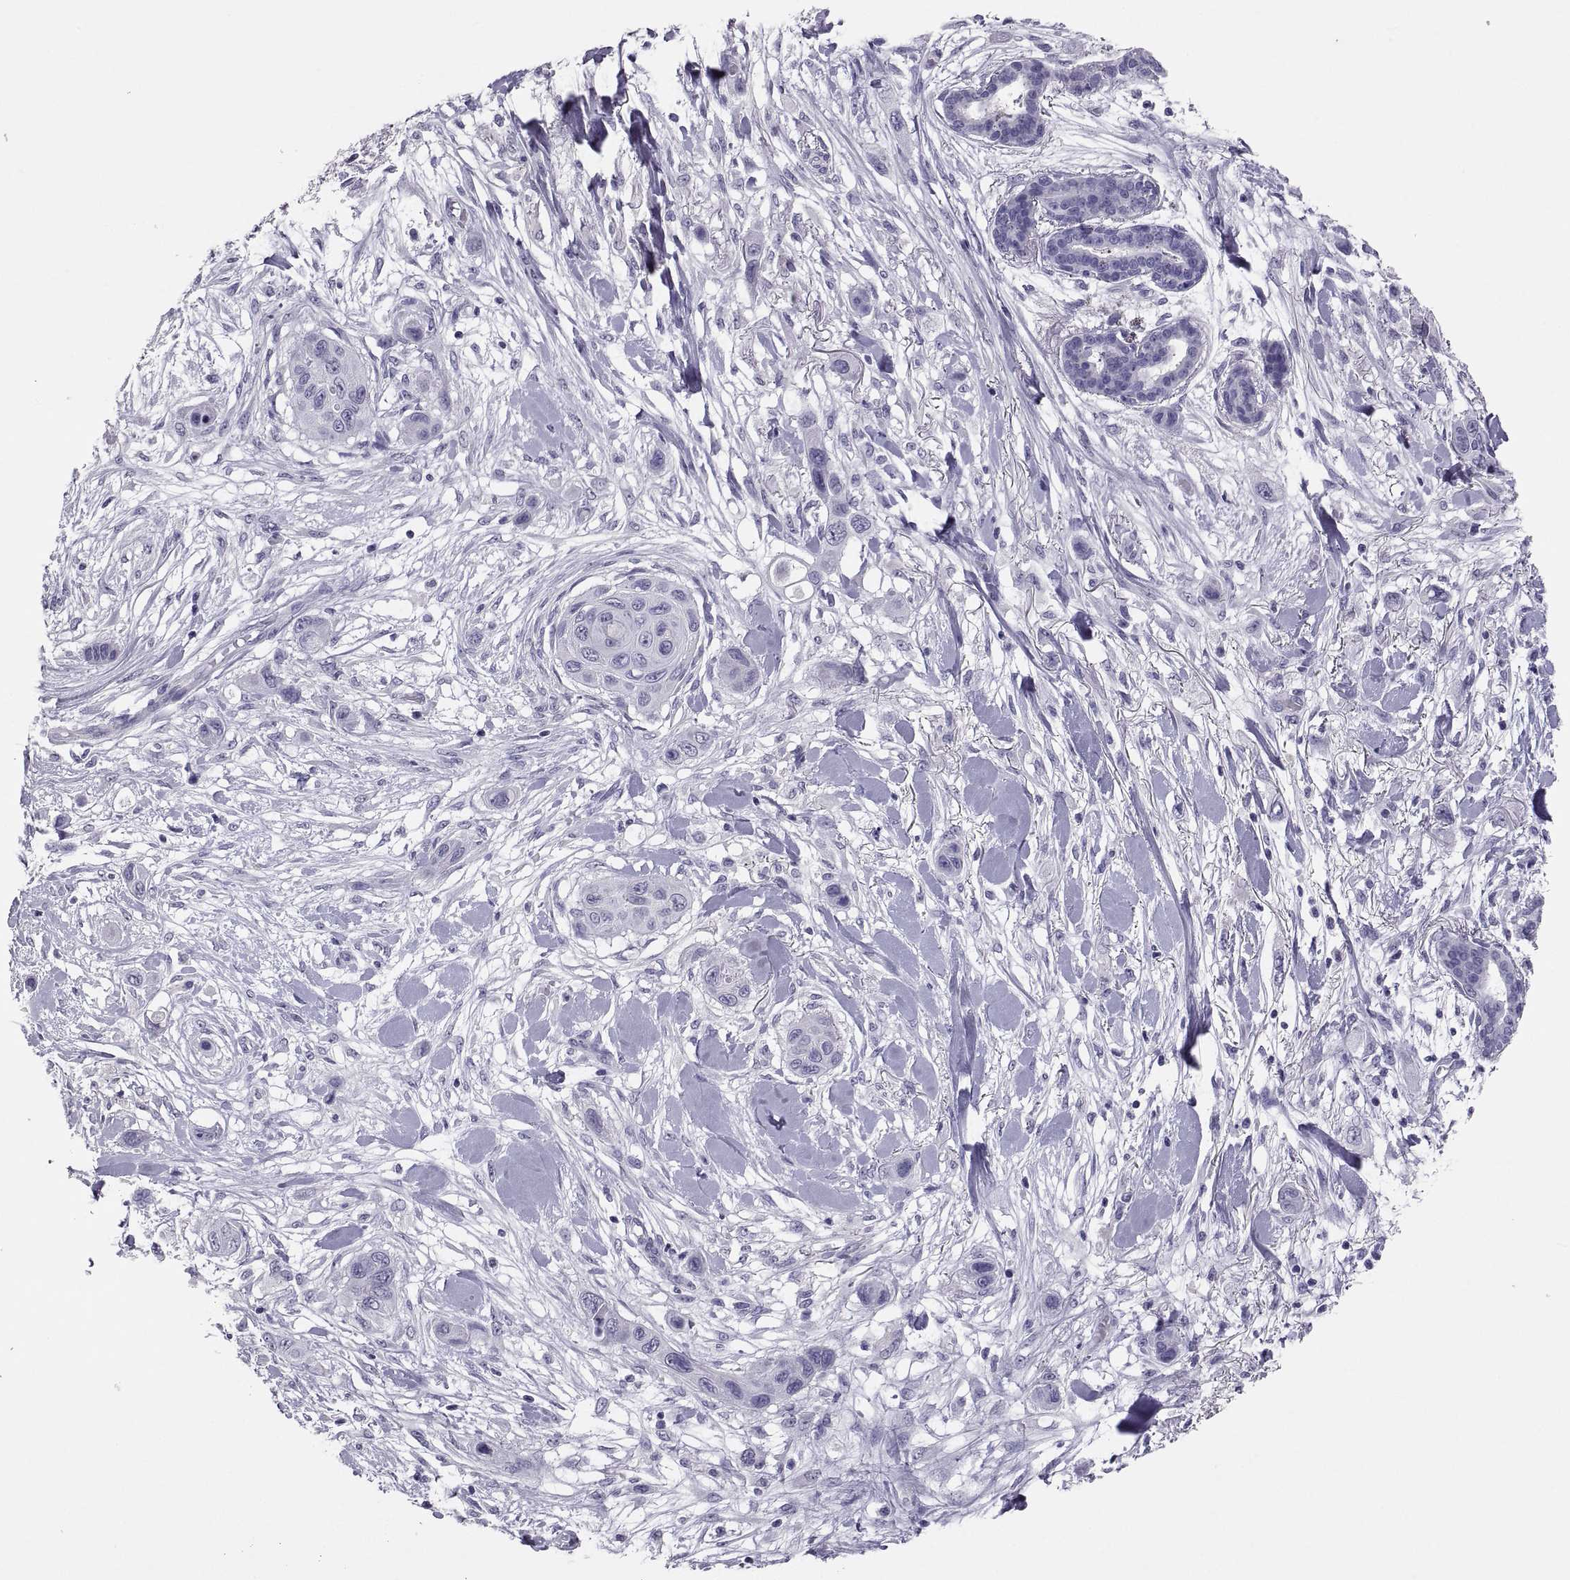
{"staining": {"intensity": "negative", "quantity": "none", "location": "none"}, "tissue": "skin cancer", "cell_type": "Tumor cells", "image_type": "cancer", "snomed": [{"axis": "morphology", "description": "Squamous cell carcinoma, NOS"}, {"axis": "topography", "description": "Skin"}], "caption": "Micrograph shows no protein expression in tumor cells of squamous cell carcinoma (skin) tissue.", "gene": "IGSF1", "patient": {"sex": "male", "age": 79}}